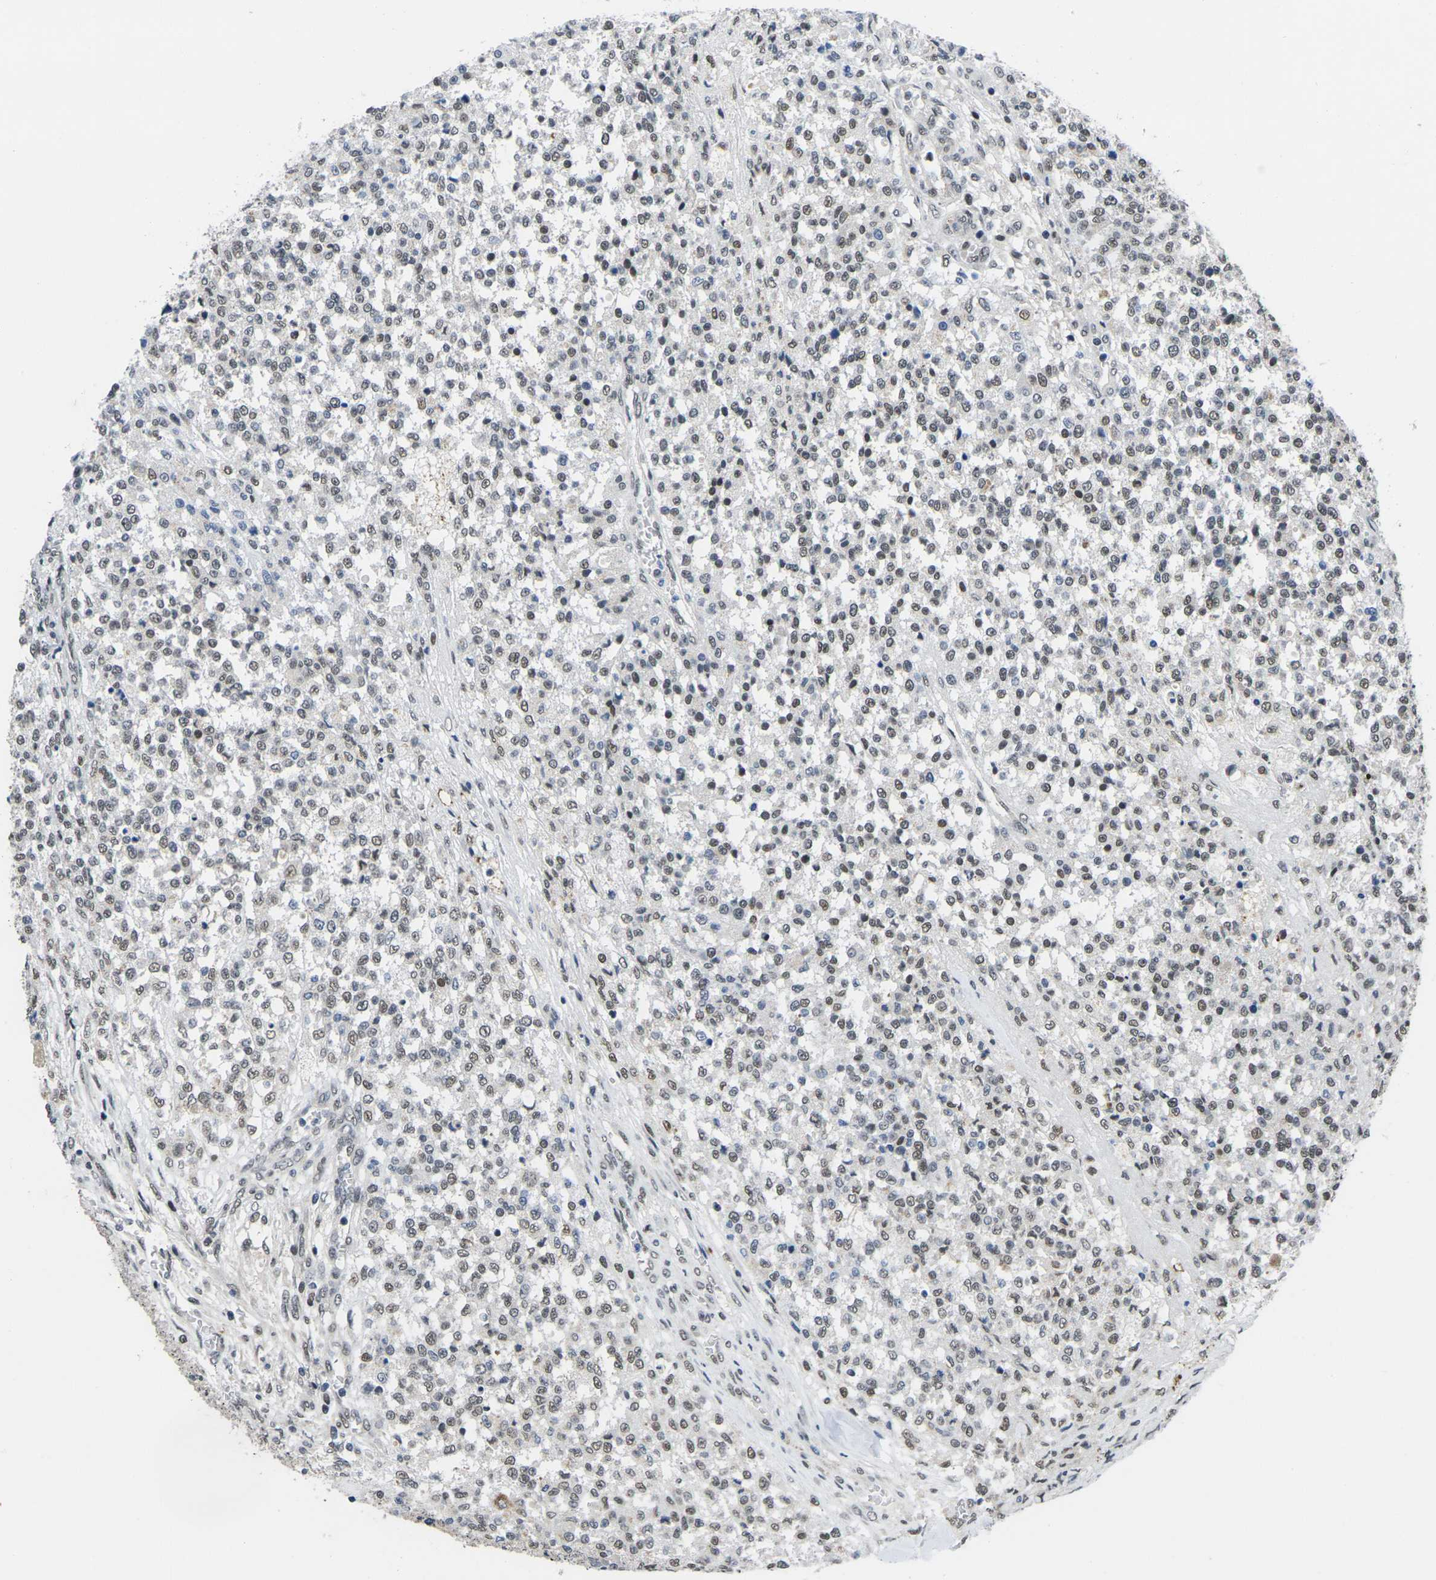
{"staining": {"intensity": "moderate", "quantity": "25%-75%", "location": "nuclear"}, "tissue": "testis cancer", "cell_type": "Tumor cells", "image_type": "cancer", "snomed": [{"axis": "morphology", "description": "Seminoma, NOS"}, {"axis": "topography", "description": "Testis"}], "caption": "The photomicrograph shows immunohistochemical staining of seminoma (testis). There is moderate nuclear positivity is seen in about 25%-75% of tumor cells.", "gene": "RBM7", "patient": {"sex": "male", "age": 59}}